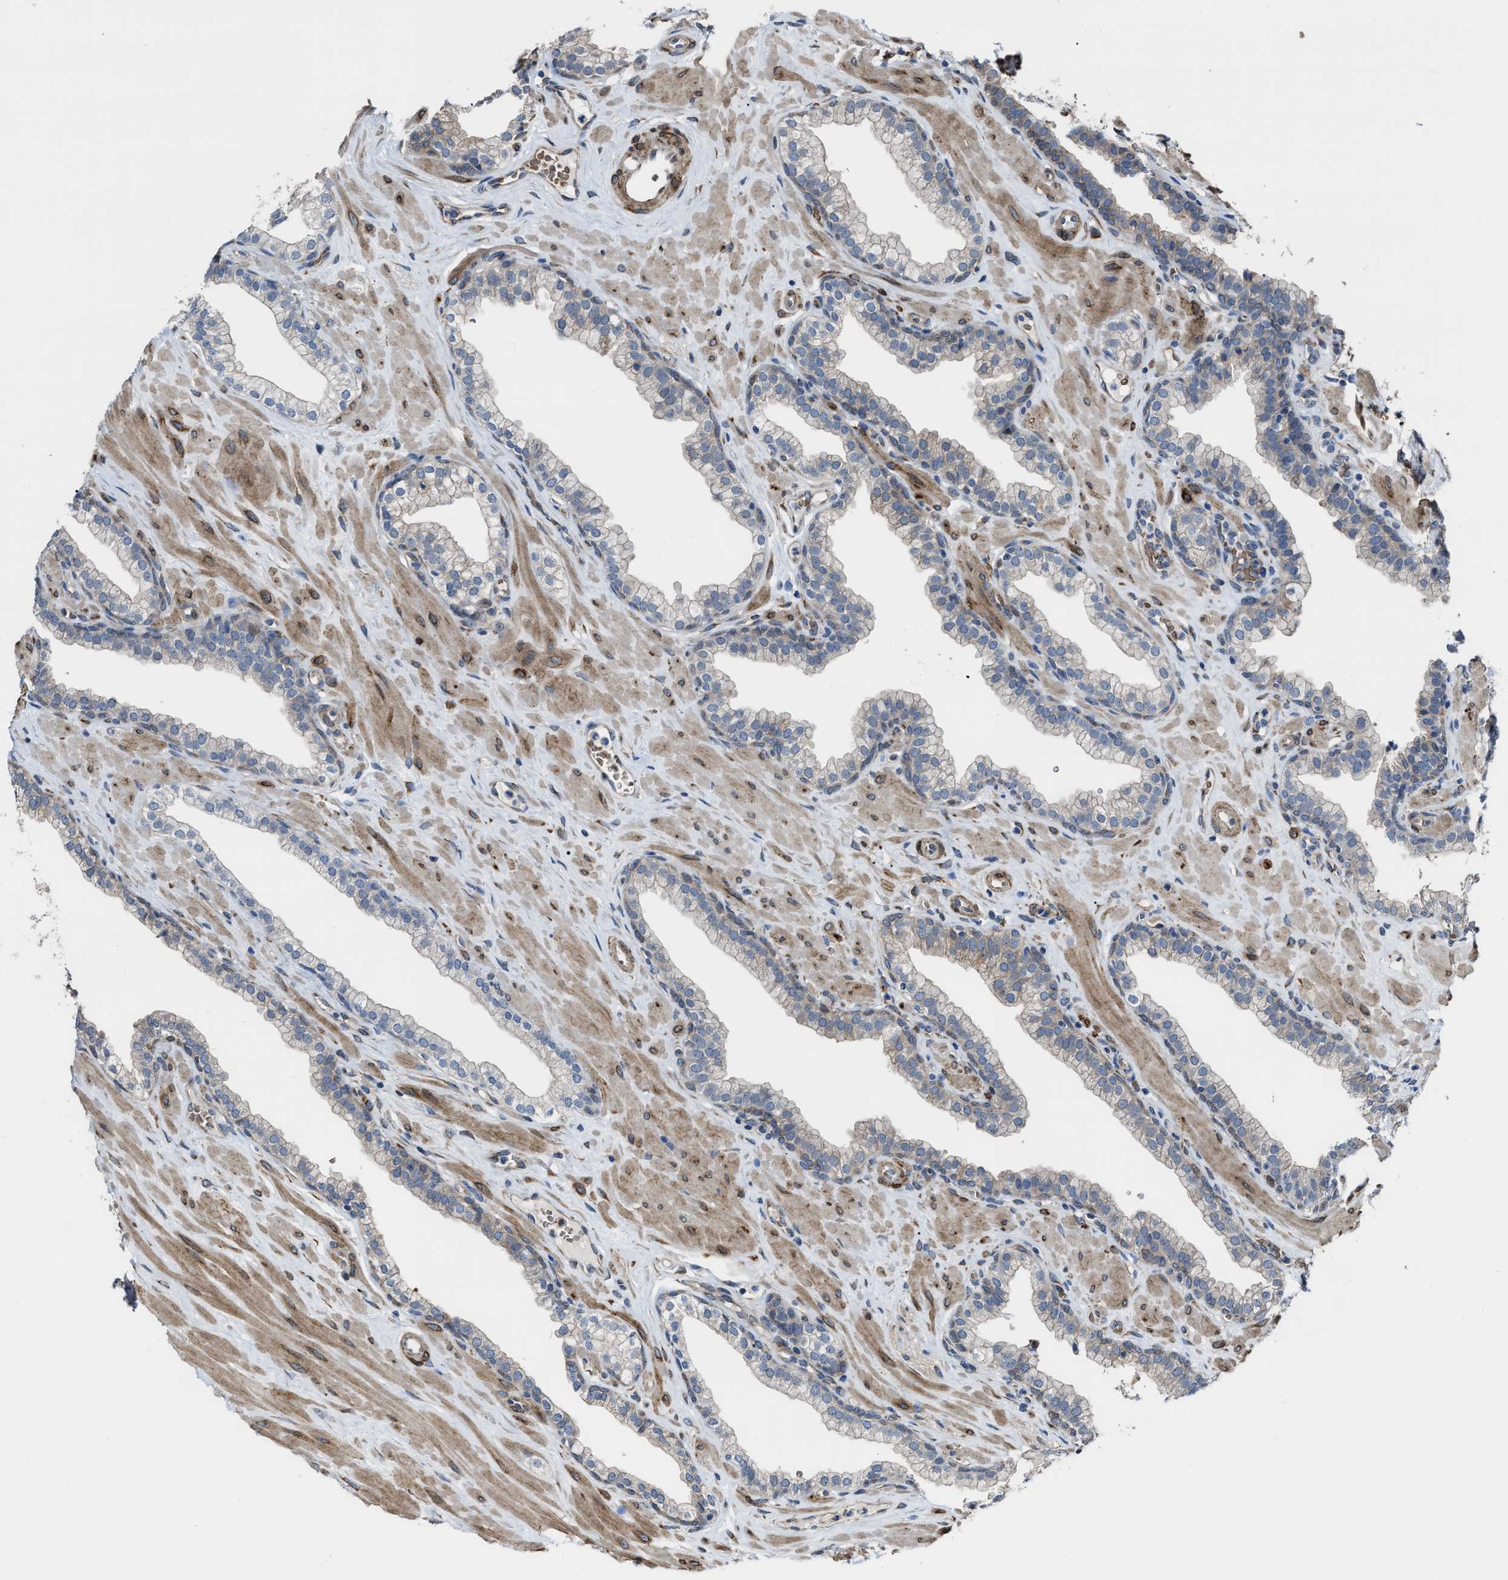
{"staining": {"intensity": "moderate", "quantity": "25%-75%", "location": "cytoplasmic/membranous"}, "tissue": "prostate", "cell_type": "Glandular cells", "image_type": "normal", "snomed": [{"axis": "morphology", "description": "Normal tissue, NOS"}, {"axis": "morphology", "description": "Urothelial carcinoma, Low grade"}, {"axis": "topography", "description": "Urinary bladder"}, {"axis": "topography", "description": "Prostate"}], "caption": "The histopathology image shows immunohistochemical staining of unremarkable prostate. There is moderate cytoplasmic/membranous expression is identified in approximately 25%-75% of glandular cells.", "gene": "SELENOM", "patient": {"sex": "male", "age": 60}}